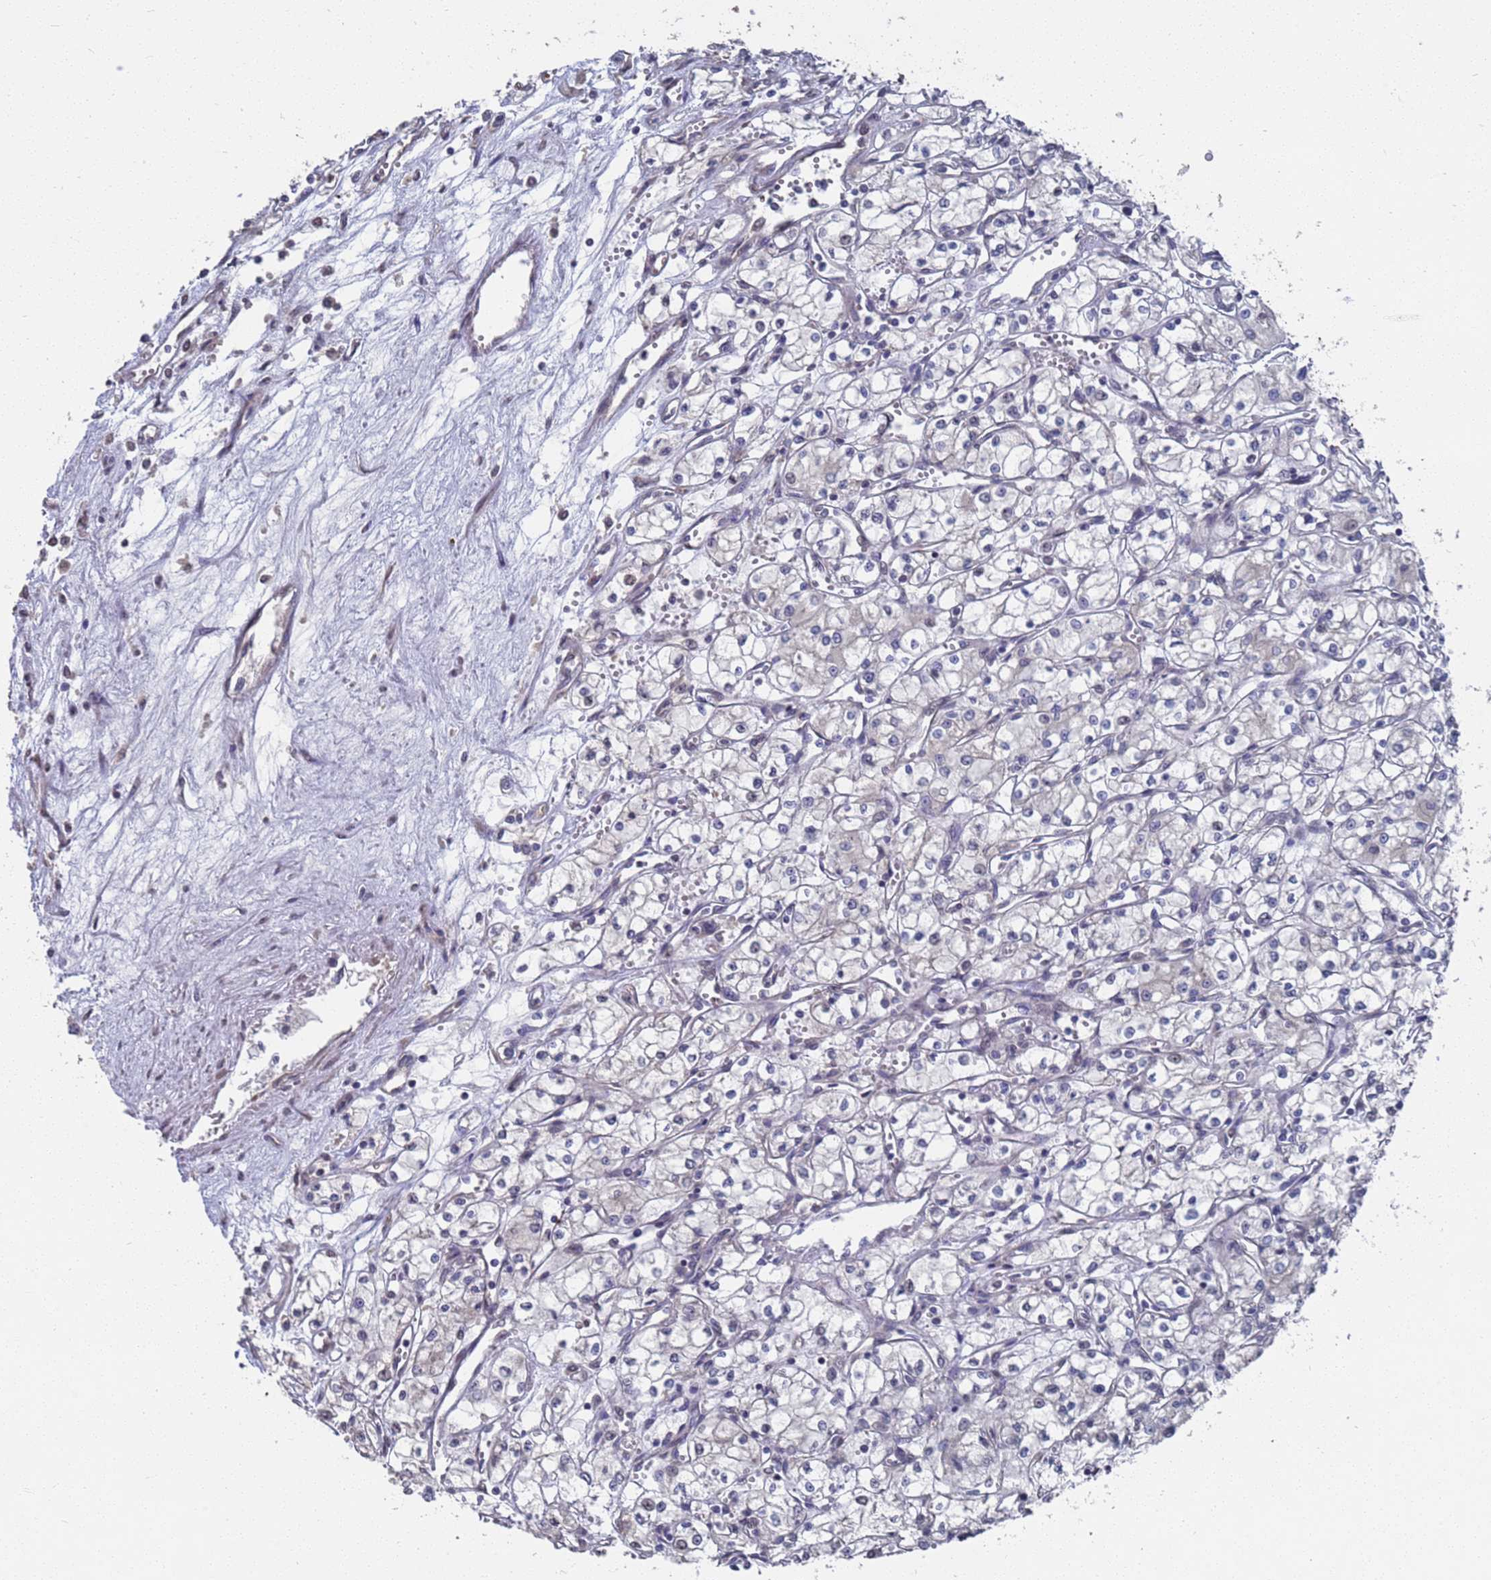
{"staining": {"intensity": "negative", "quantity": "none", "location": "none"}, "tissue": "renal cancer", "cell_type": "Tumor cells", "image_type": "cancer", "snomed": [{"axis": "morphology", "description": "Adenocarcinoma, NOS"}, {"axis": "topography", "description": "Kidney"}], "caption": "Immunohistochemistry photomicrograph of neoplastic tissue: renal adenocarcinoma stained with DAB (3,3'-diaminobenzidine) displays no significant protein staining in tumor cells.", "gene": "CFAP119", "patient": {"sex": "male", "age": 59}}